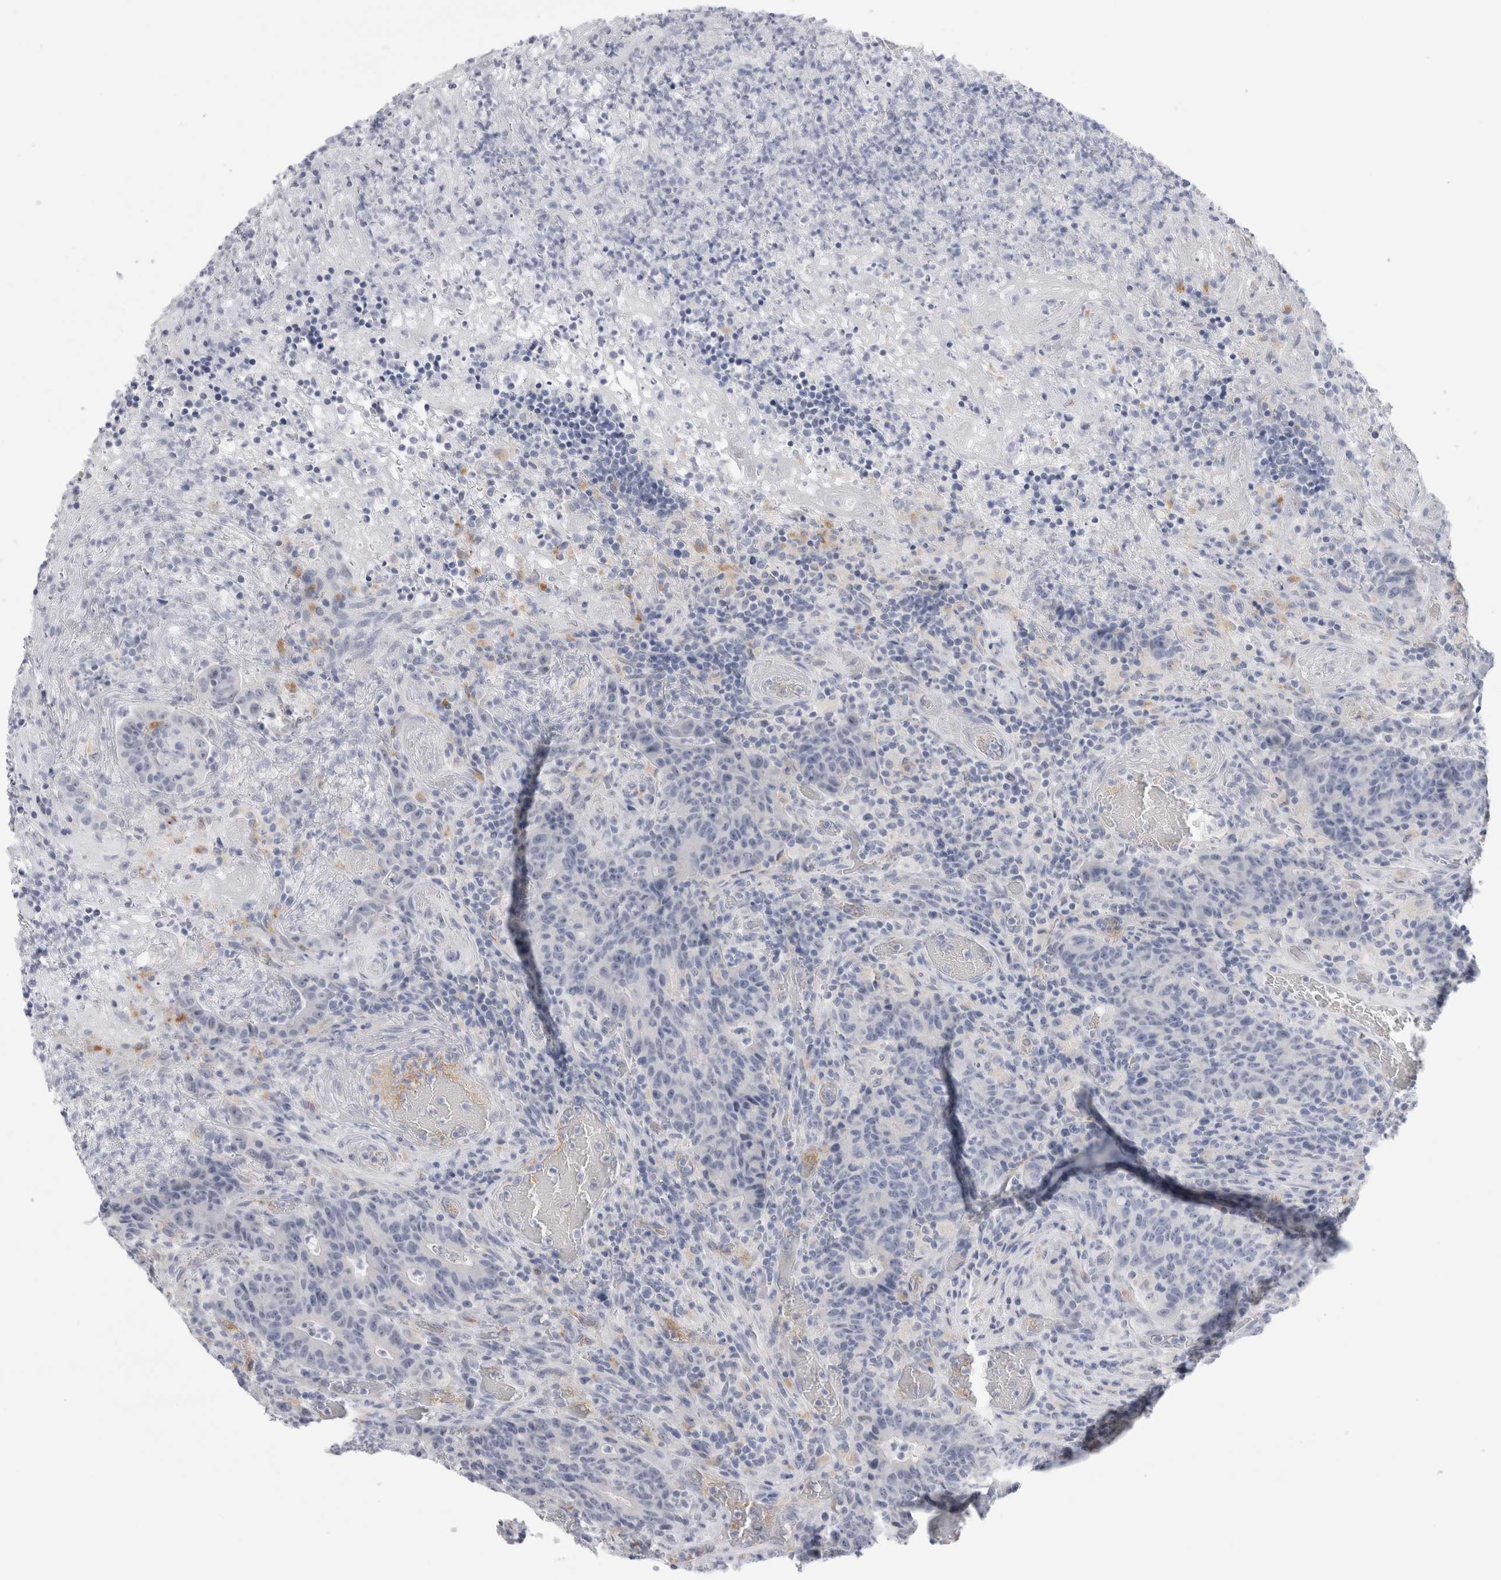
{"staining": {"intensity": "negative", "quantity": "none", "location": "none"}, "tissue": "colorectal cancer", "cell_type": "Tumor cells", "image_type": "cancer", "snomed": [{"axis": "morphology", "description": "Adenocarcinoma, NOS"}, {"axis": "topography", "description": "Colon"}], "caption": "IHC histopathology image of neoplastic tissue: human colorectal adenocarcinoma stained with DAB (3,3'-diaminobenzidine) reveals no significant protein staining in tumor cells.", "gene": "ANKMY1", "patient": {"sex": "female", "age": 75}}